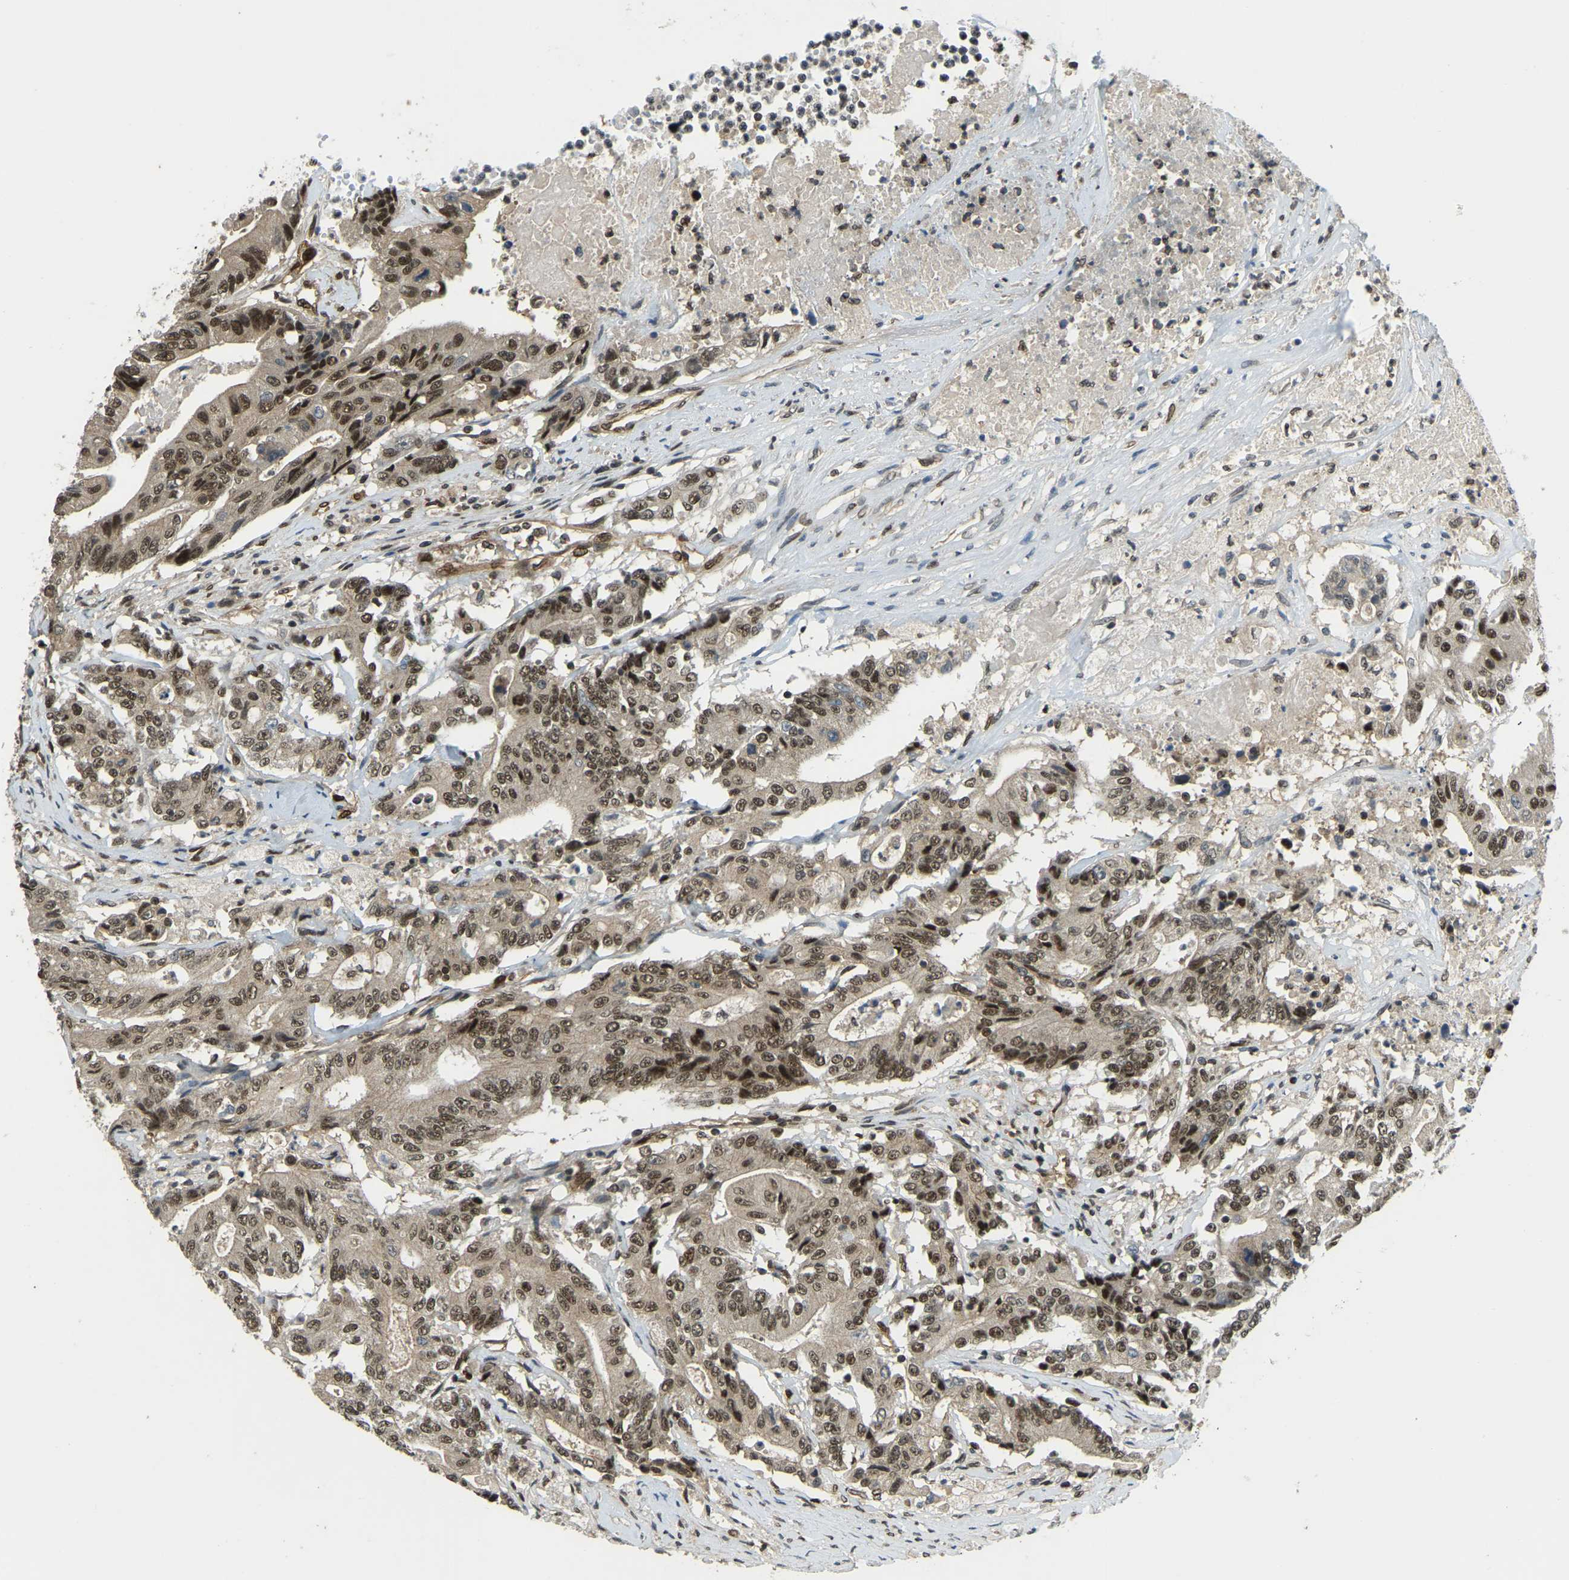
{"staining": {"intensity": "moderate", "quantity": ">75%", "location": "nuclear"}, "tissue": "colorectal cancer", "cell_type": "Tumor cells", "image_type": "cancer", "snomed": [{"axis": "morphology", "description": "Adenocarcinoma, NOS"}, {"axis": "topography", "description": "Colon"}], "caption": "DAB (3,3'-diaminobenzidine) immunohistochemical staining of colorectal cancer exhibits moderate nuclear protein positivity in approximately >75% of tumor cells.", "gene": "SYNE1", "patient": {"sex": "female", "age": 77}}